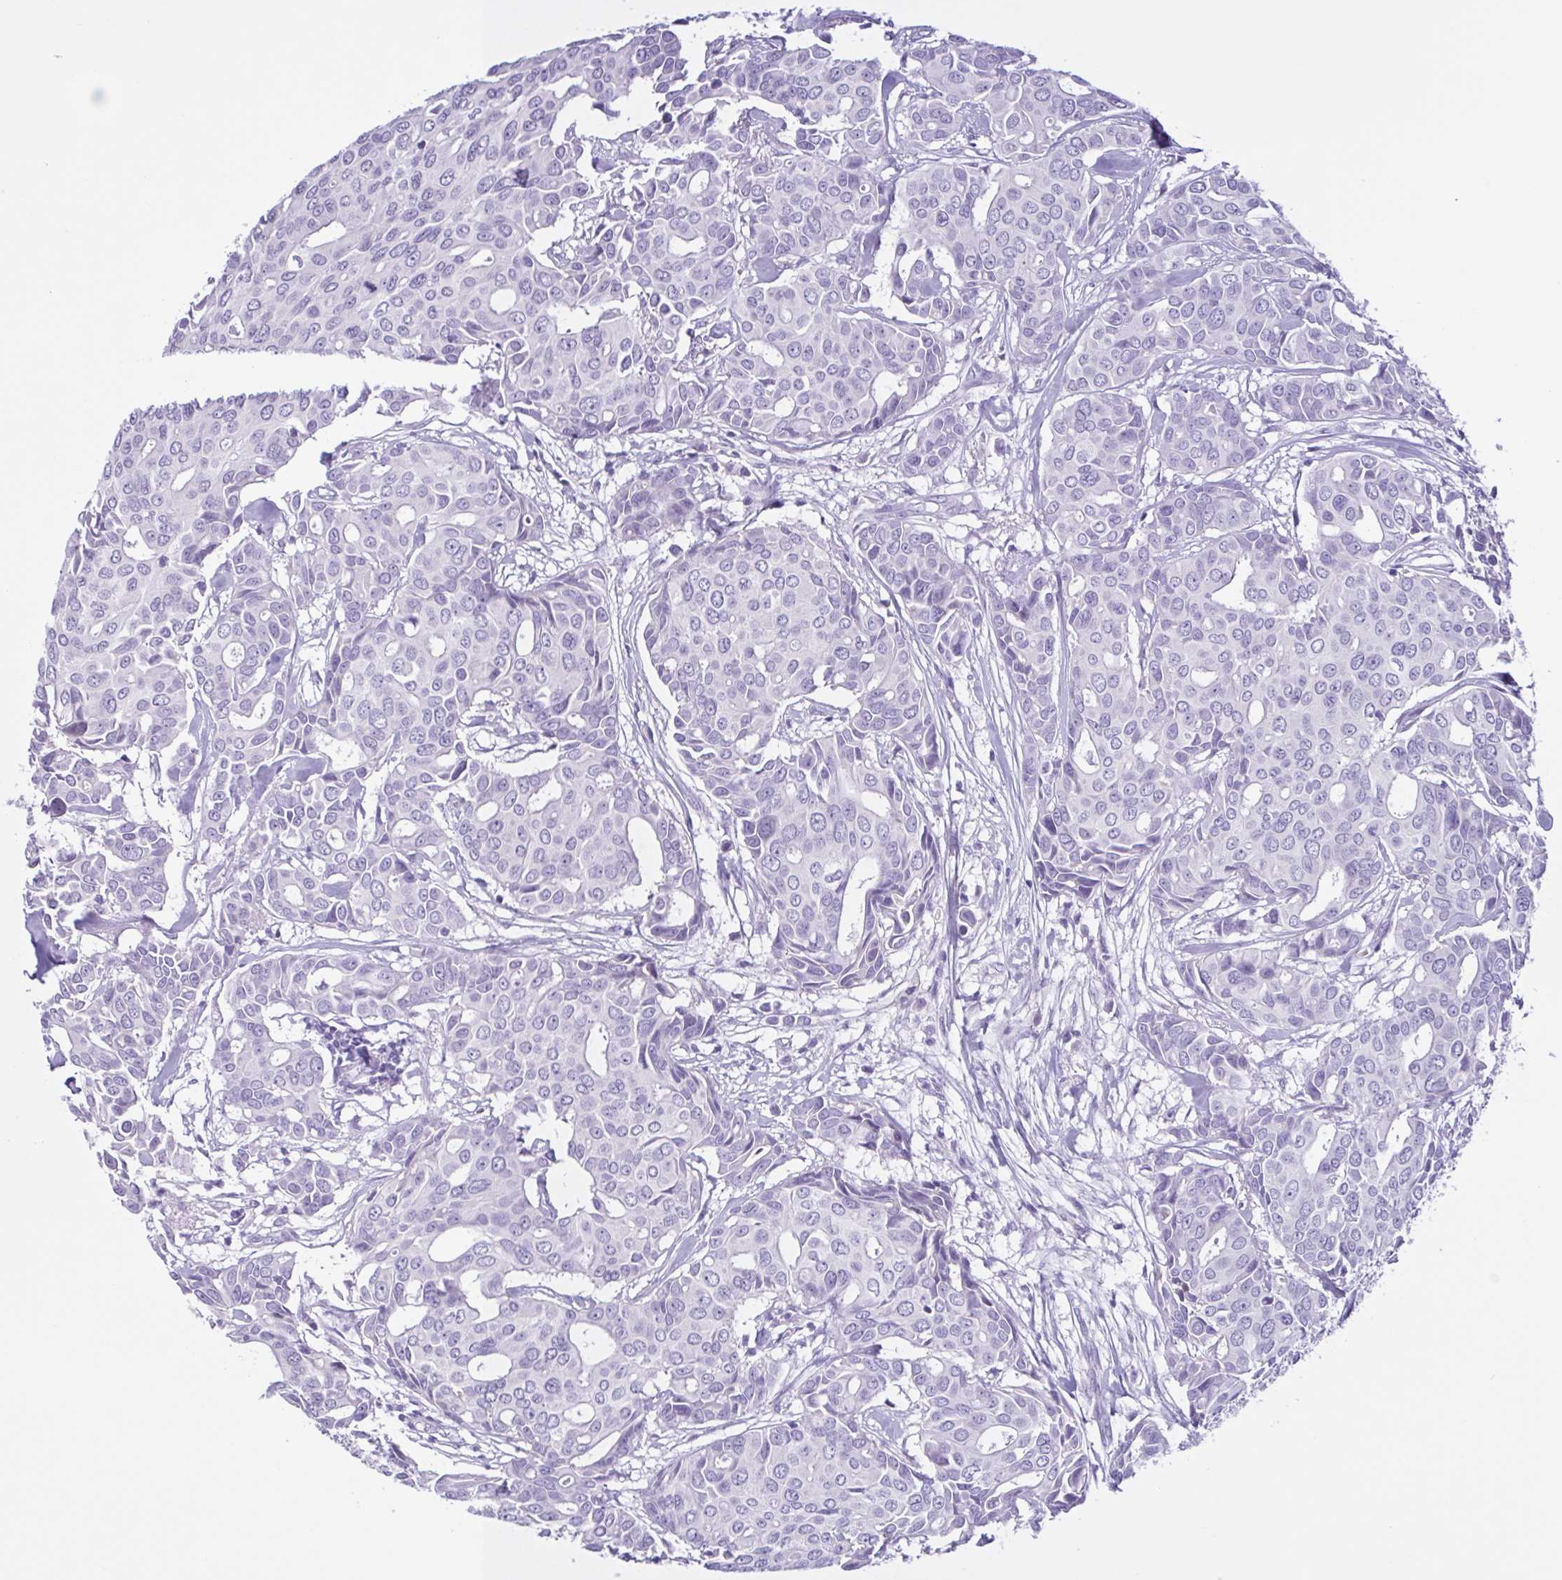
{"staining": {"intensity": "negative", "quantity": "none", "location": "none"}, "tissue": "breast cancer", "cell_type": "Tumor cells", "image_type": "cancer", "snomed": [{"axis": "morphology", "description": "Duct carcinoma"}, {"axis": "topography", "description": "Breast"}], "caption": "A high-resolution photomicrograph shows immunohistochemistry staining of breast intraductal carcinoma, which shows no significant positivity in tumor cells.", "gene": "INAFM1", "patient": {"sex": "female", "age": 54}}